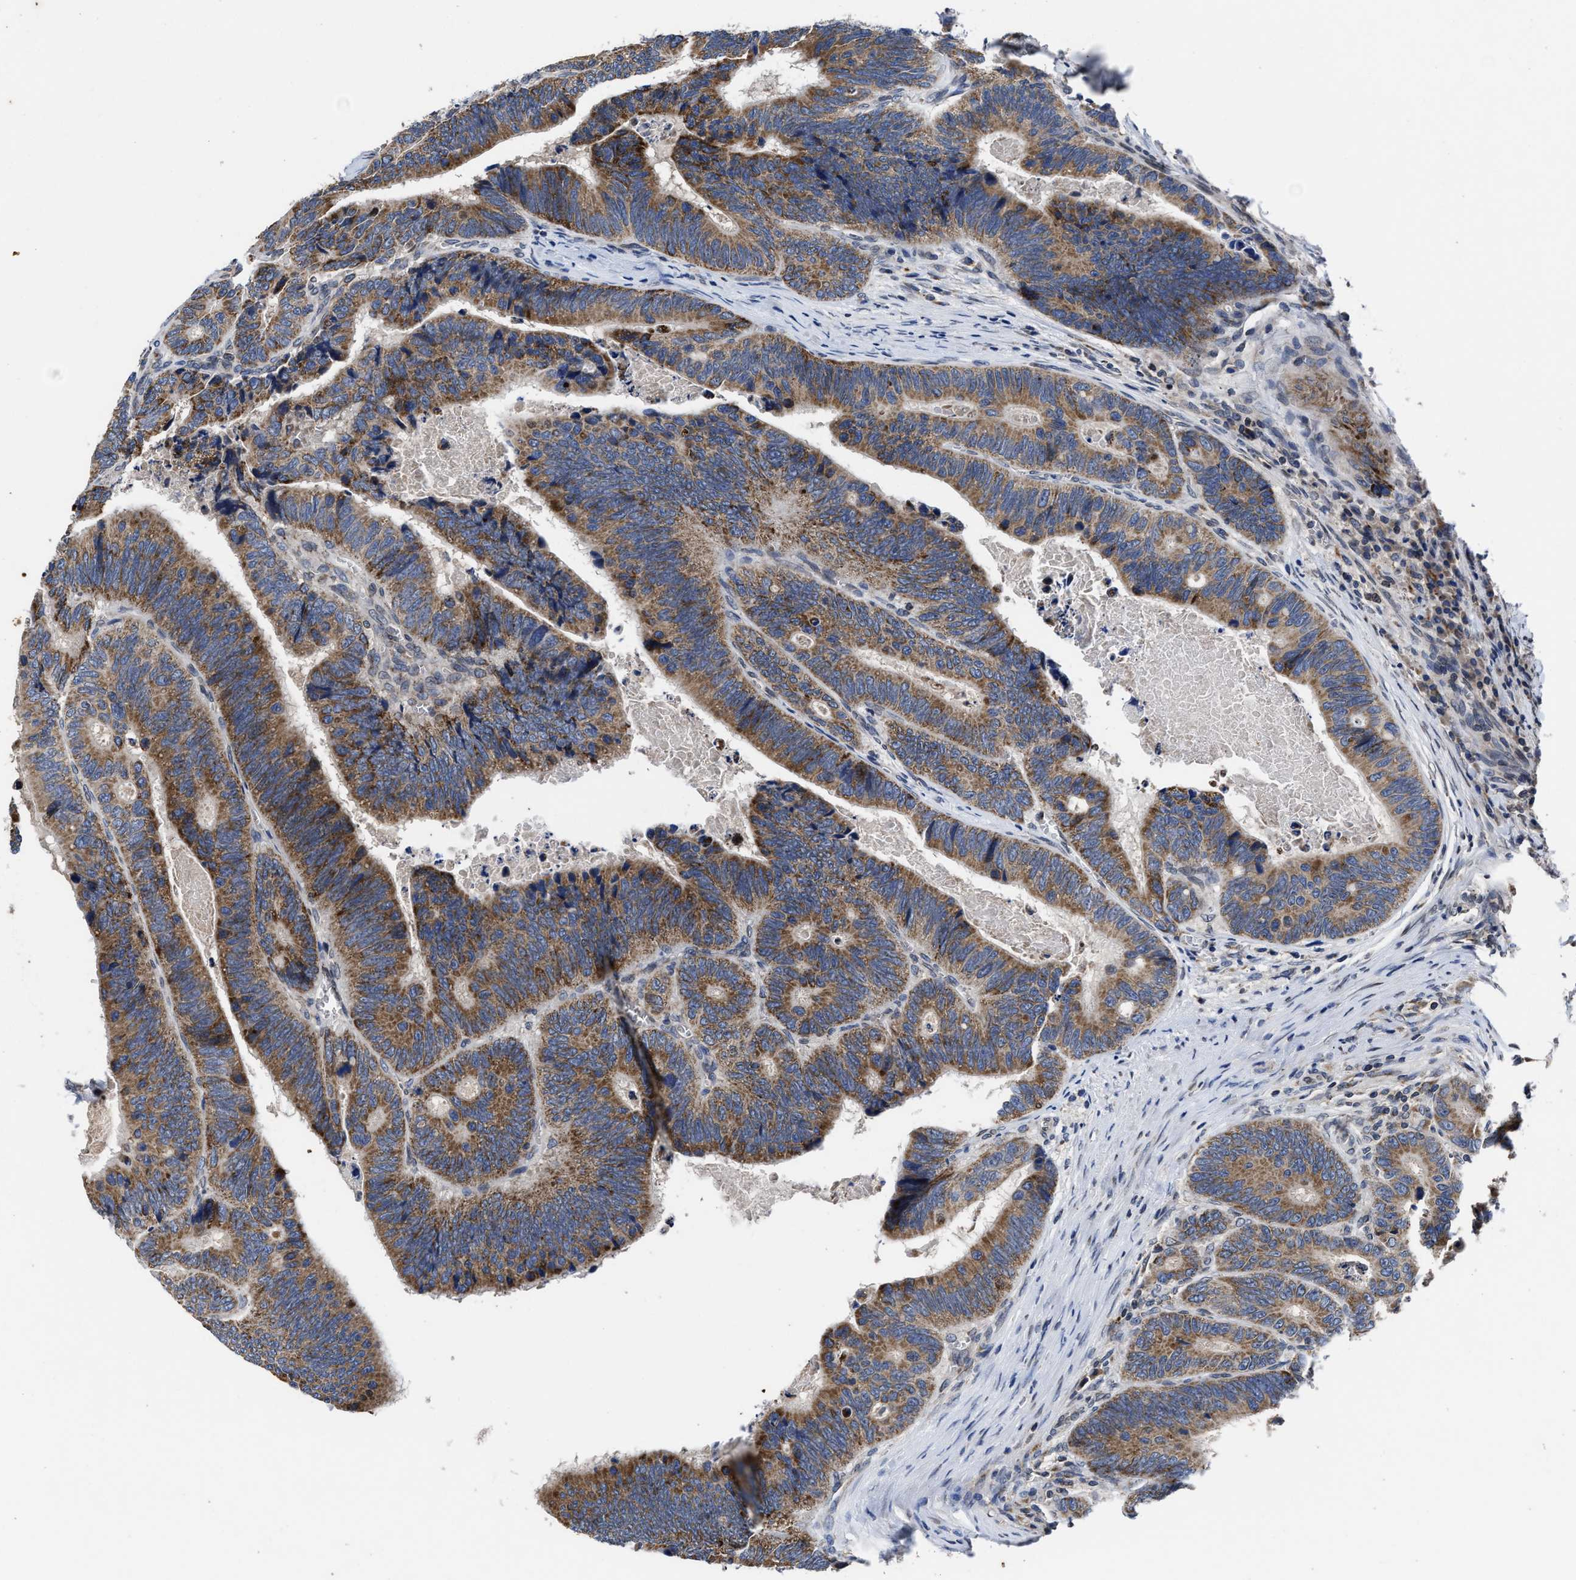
{"staining": {"intensity": "moderate", "quantity": ">75%", "location": "cytoplasmic/membranous"}, "tissue": "colorectal cancer", "cell_type": "Tumor cells", "image_type": "cancer", "snomed": [{"axis": "morphology", "description": "Inflammation, NOS"}, {"axis": "morphology", "description": "Adenocarcinoma, NOS"}, {"axis": "topography", "description": "Colon"}], "caption": "Human colorectal cancer (adenocarcinoma) stained with a protein marker demonstrates moderate staining in tumor cells.", "gene": "CACNA1D", "patient": {"sex": "male", "age": 72}}